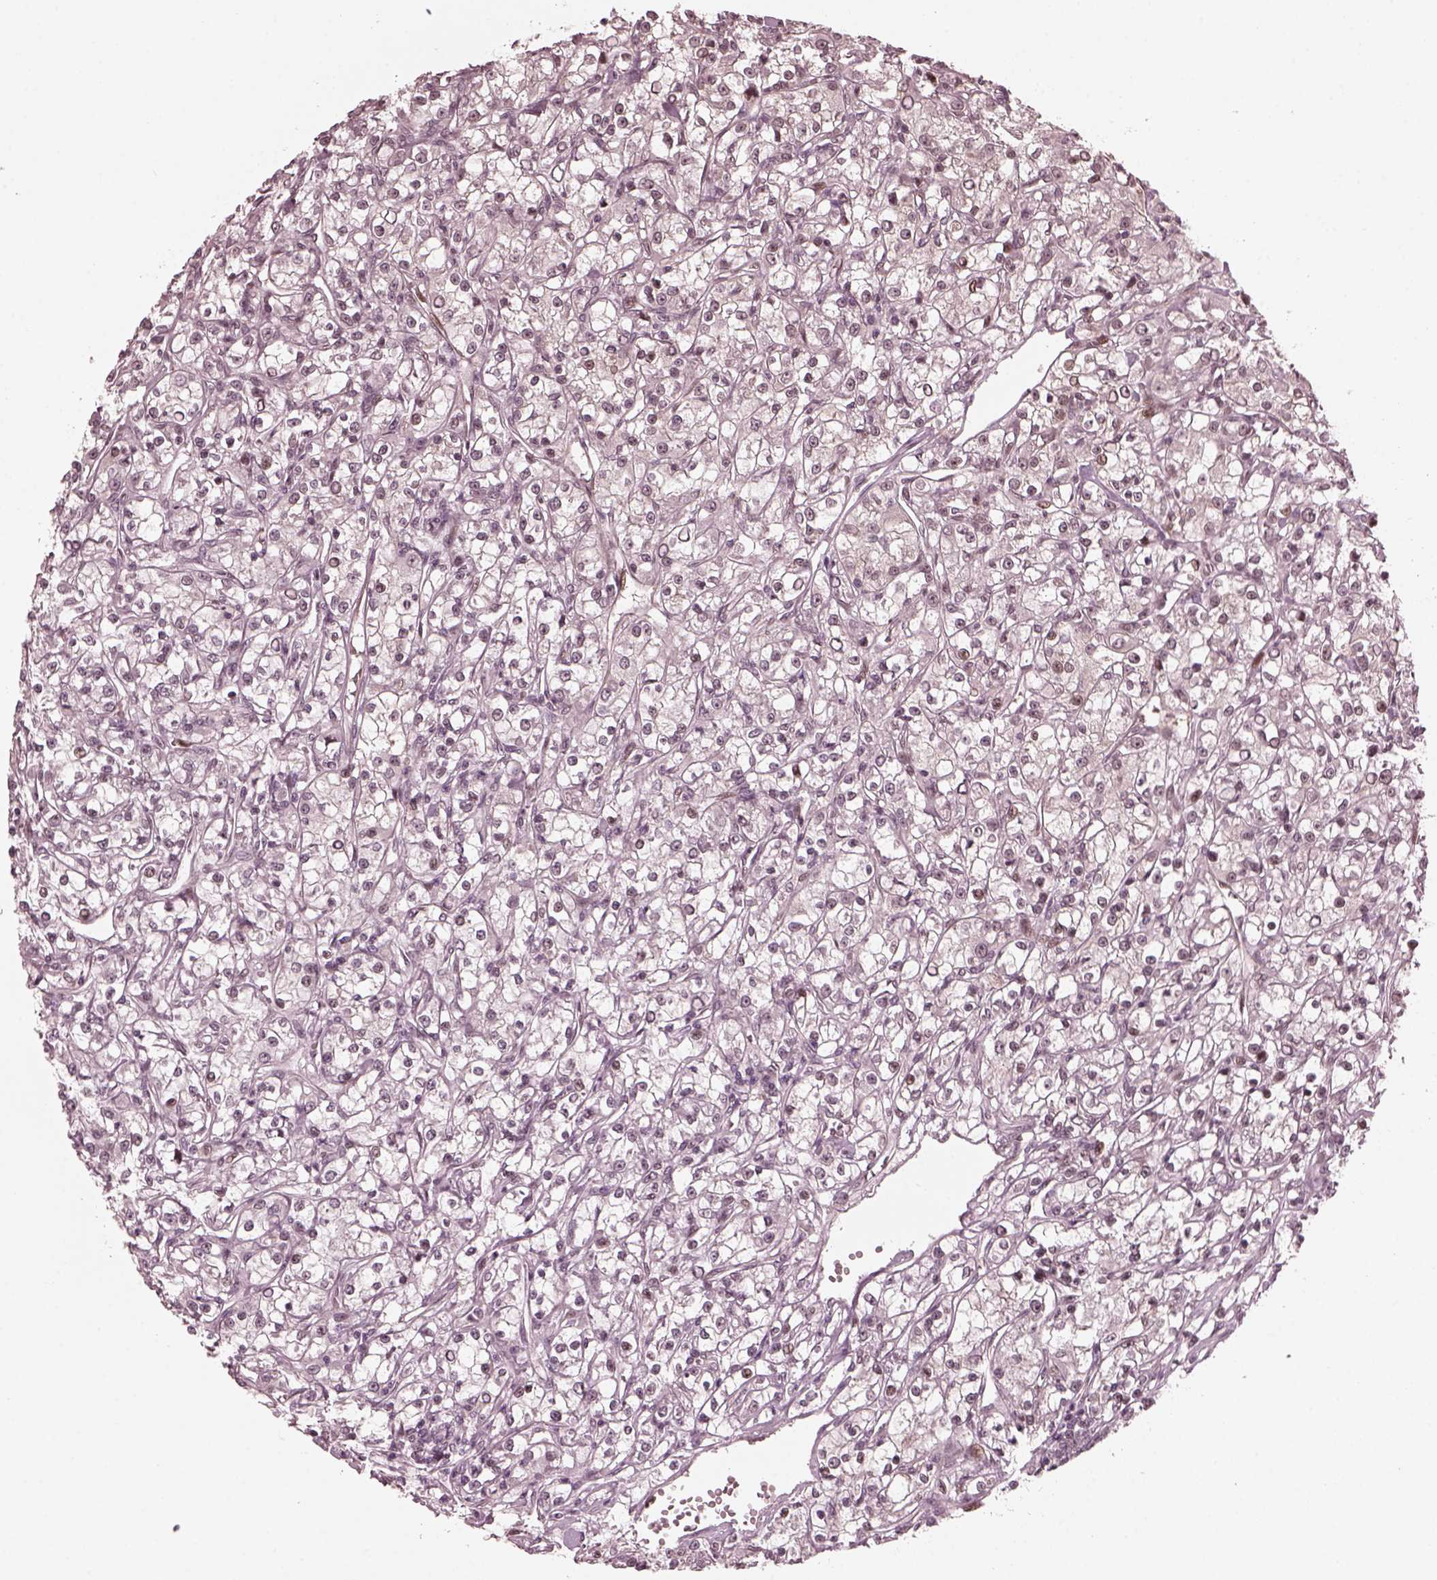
{"staining": {"intensity": "negative", "quantity": "none", "location": "none"}, "tissue": "renal cancer", "cell_type": "Tumor cells", "image_type": "cancer", "snomed": [{"axis": "morphology", "description": "Adenocarcinoma, NOS"}, {"axis": "topography", "description": "Kidney"}], "caption": "Image shows no protein expression in tumor cells of renal cancer (adenocarcinoma) tissue.", "gene": "TRIB3", "patient": {"sex": "female", "age": 59}}